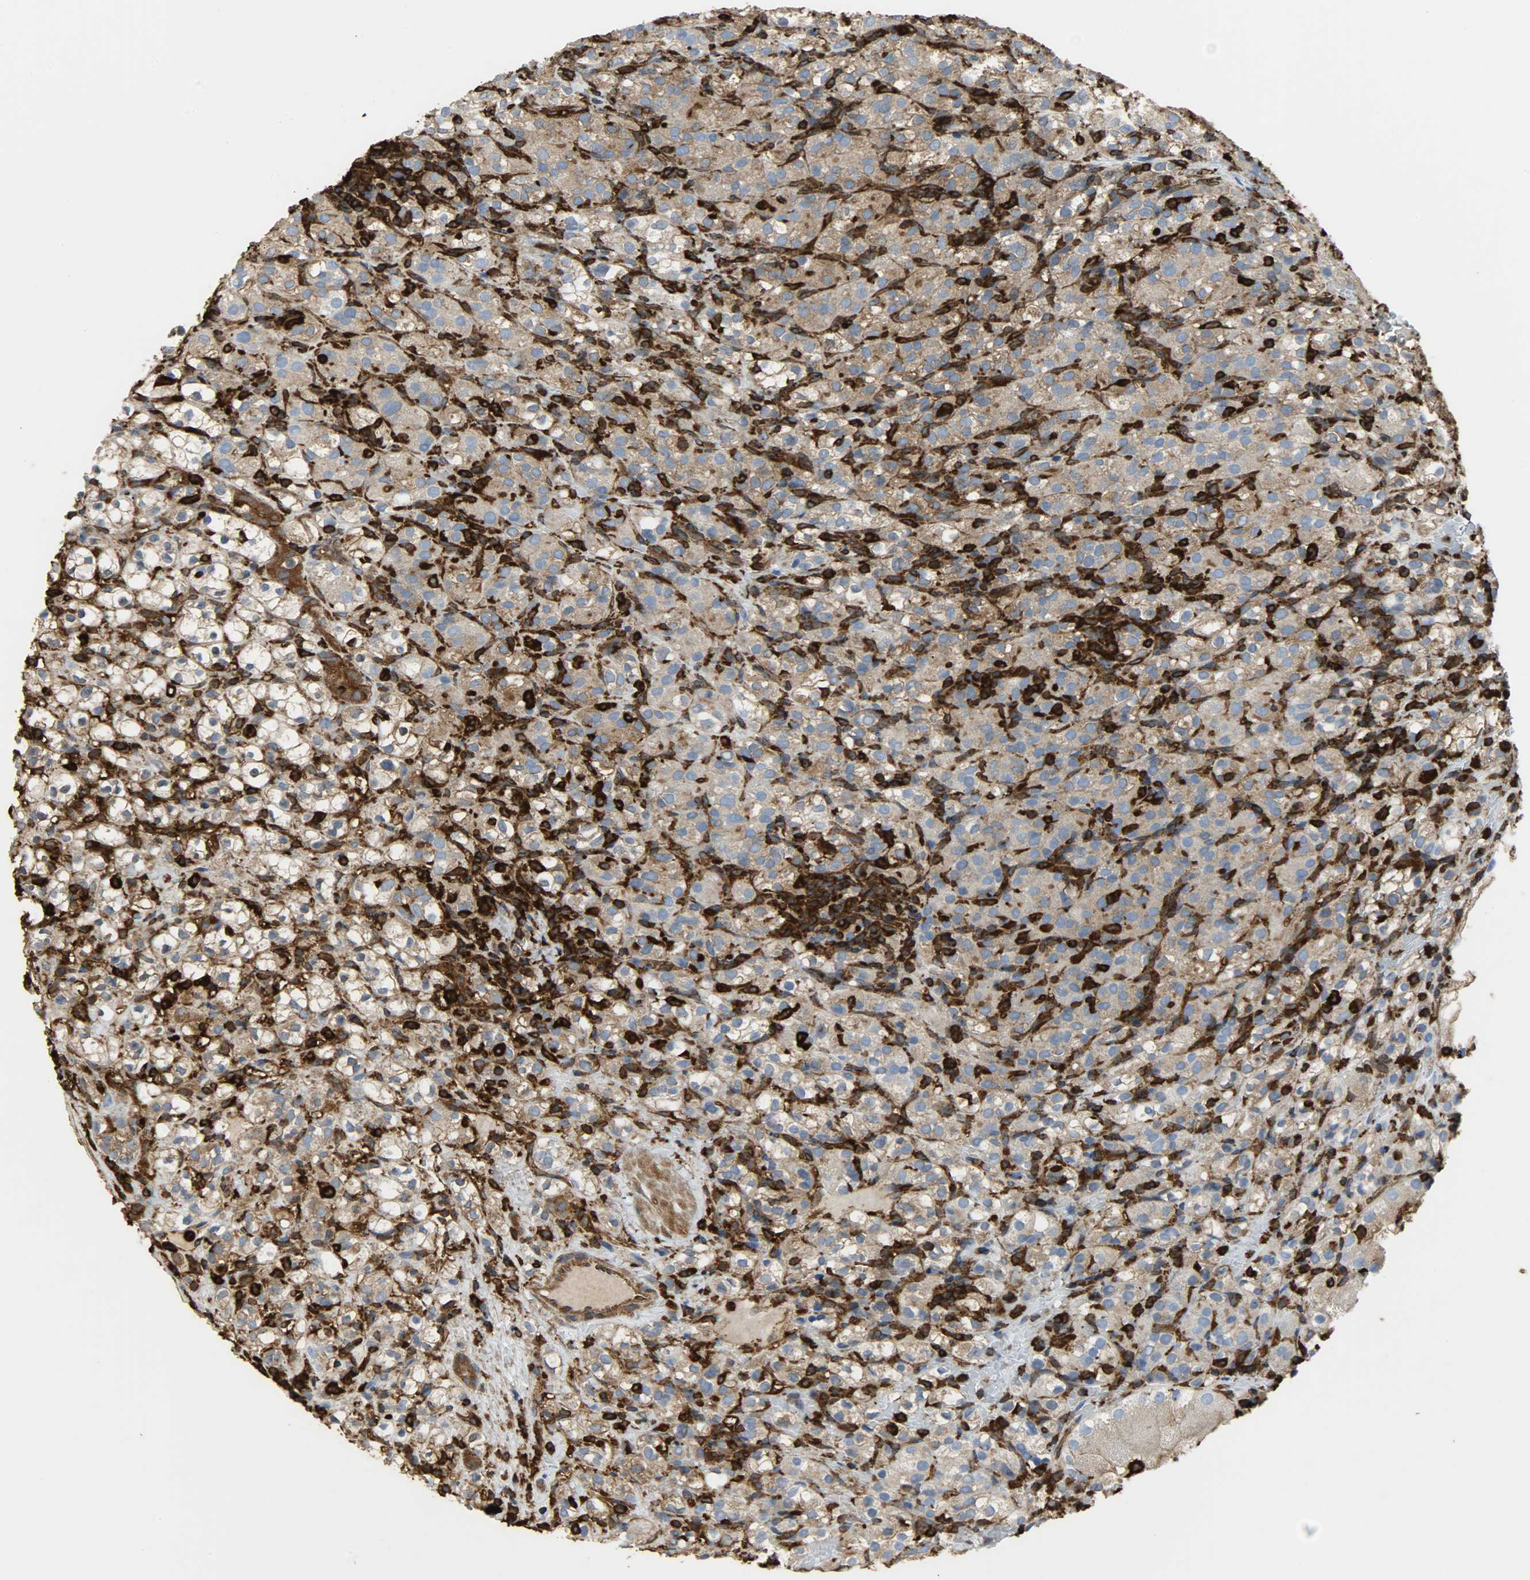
{"staining": {"intensity": "moderate", "quantity": ">75%", "location": "cytoplasmic/membranous"}, "tissue": "renal cancer", "cell_type": "Tumor cells", "image_type": "cancer", "snomed": [{"axis": "morphology", "description": "Normal tissue, NOS"}, {"axis": "morphology", "description": "Adenocarcinoma, NOS"}, {"axis": "topography", "description": "Kidney"}], "caption": "Immunohistochemical staining of human adenocarcinoma (renal) displays medium levels of moderate cytoplasmic/membranous protein expression in about >75% of tumor cells.", "gene": "VASP", "patient": {"sex": "male", "age": 61}}